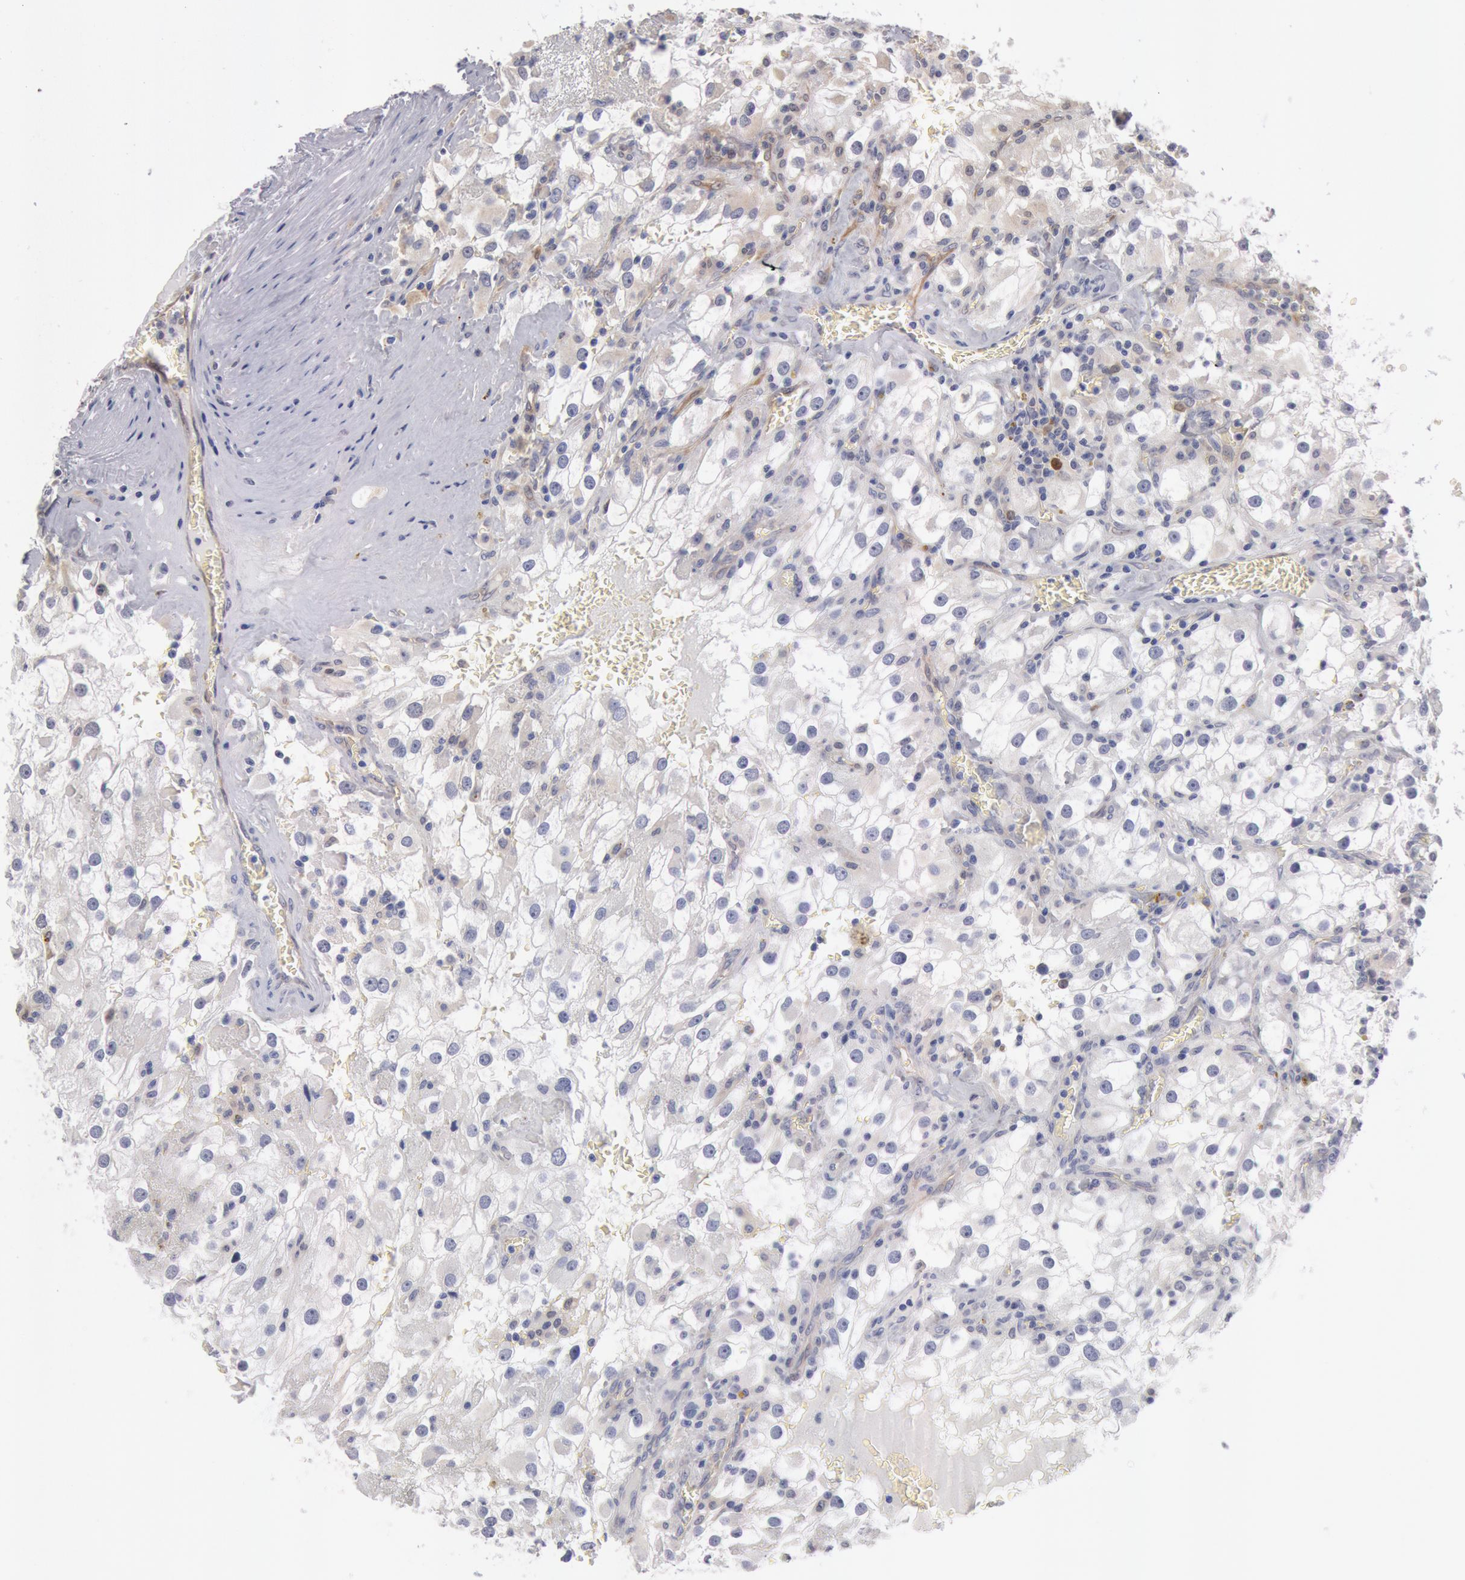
{"staining": {"intensity": "weak", "quantity": "<25%", "location": "cytoplasmic/membranous"}, "tissue": "renal cancer", "cell_type": "Tumor cells", "image_type": "cancer", "snomed": [{"axis": "morphology", "description": "Adenocarcinoma, NOS"}, {"axis": "topography", "description": "Kidney"}], "caption": "Immunohistochemistry (IHC) photomicrograph of neoplastic tissue: human renal adenocarcinoma stained with DAB (3,3'-diaminobenzidine) exhibits no significant protein expression in tumor cells.", "gene": "DNAJA1", "patient": {"sex": "female", "age": 52}}